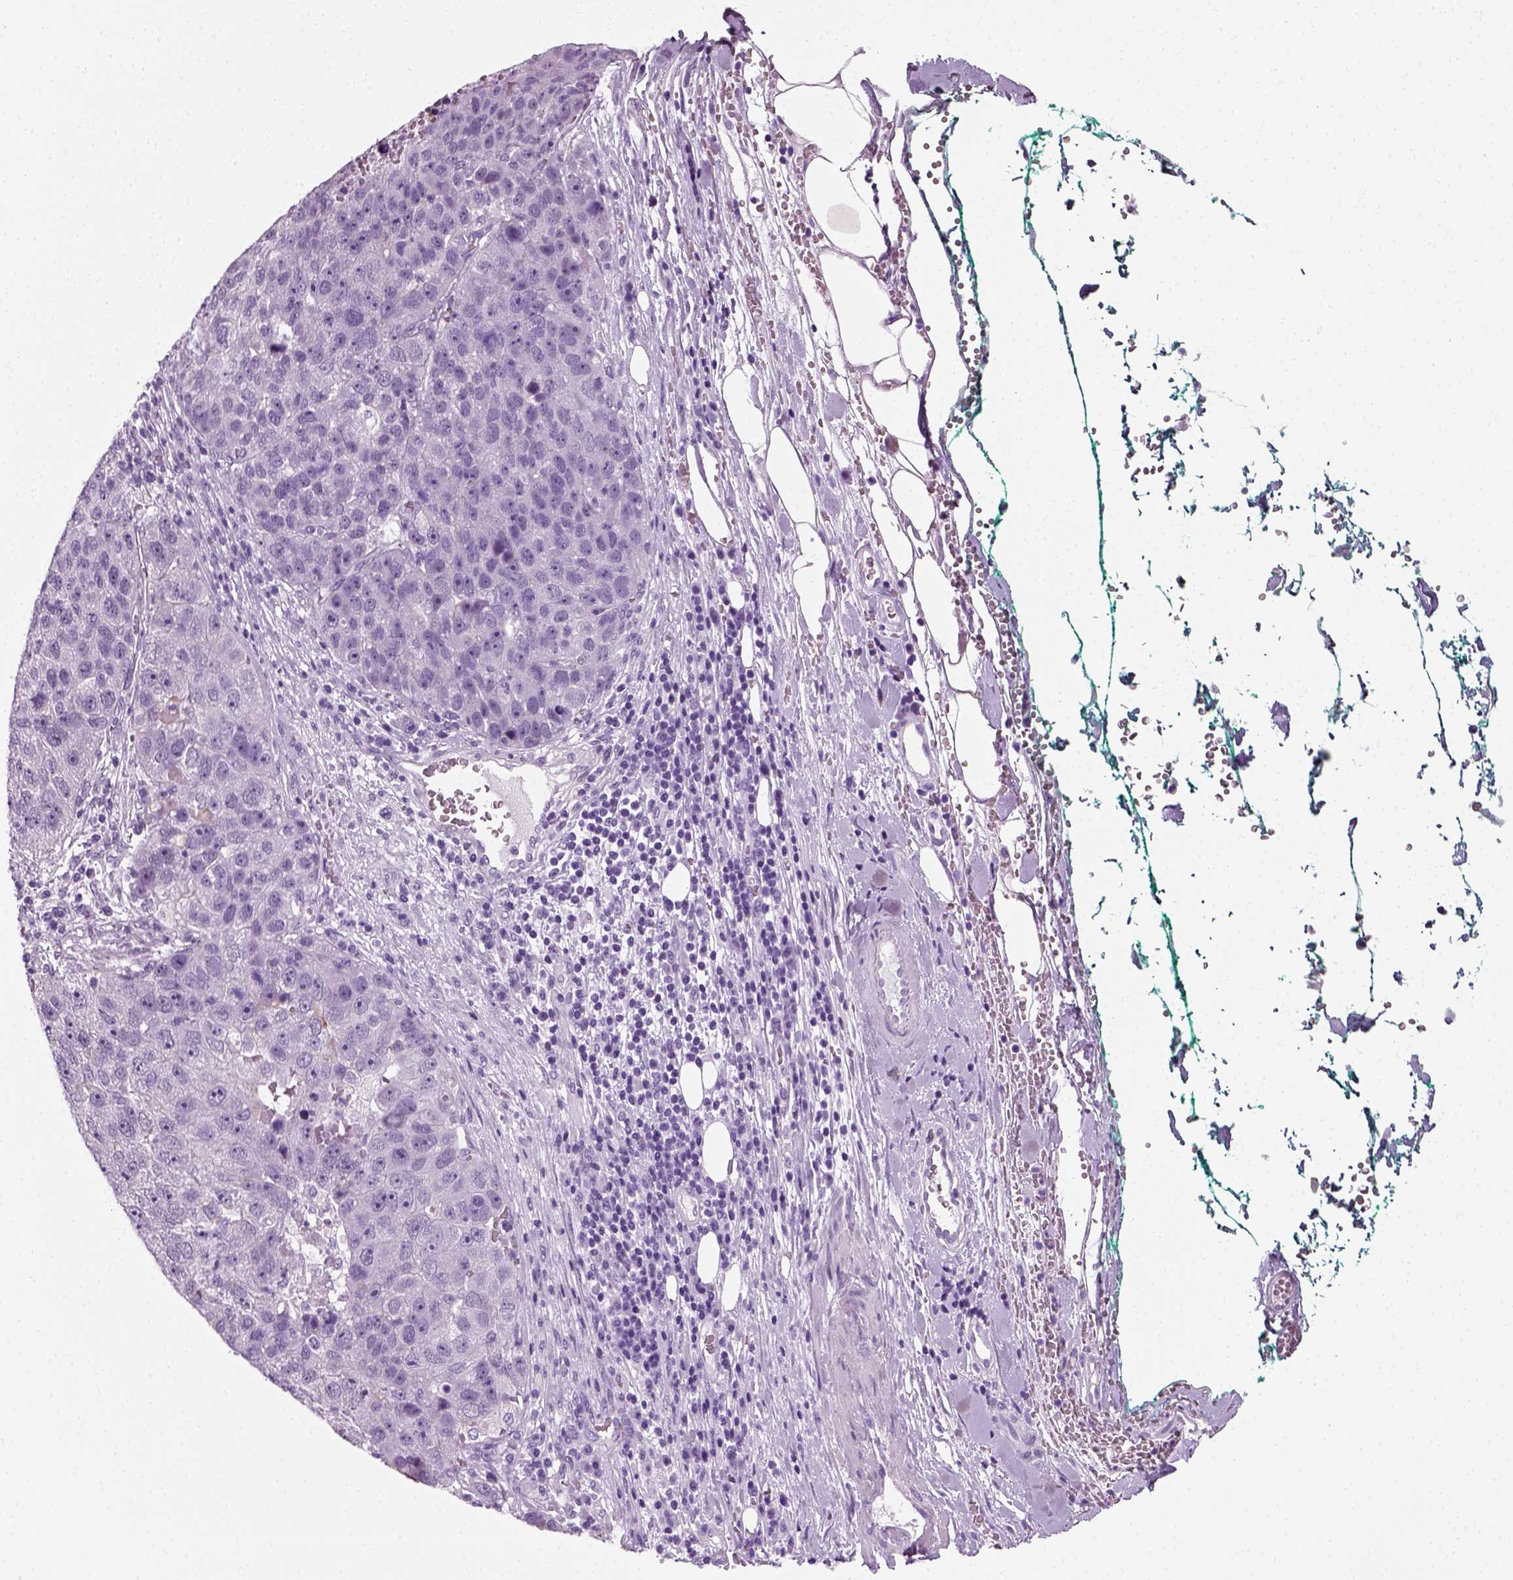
{"staining": {"intensity": "negative", "quantity": "none", "location": "none"}, "tissue": "pancreatic cancer", "cell_type": "Tumor cells", "image_type": "cancer", "snomed": [{"axis": "morphology", "description": "Adenocarcinoma, NOS"}, {"axis": "topography", "description": "Pancreas"}], "caption": "High magnification brightfield microscopy of pancreatic cancer (adenocarcinoma) stained with DAB (brown) and counterstained with hematoxylin (blue): tumor cells show no significant staining. (Brightfield microscopy of DAB immunohistochemistry (IHC) at high magnification).", "gene": "SPATA31E1", "patient": {"sex": "female", "age": 61}}